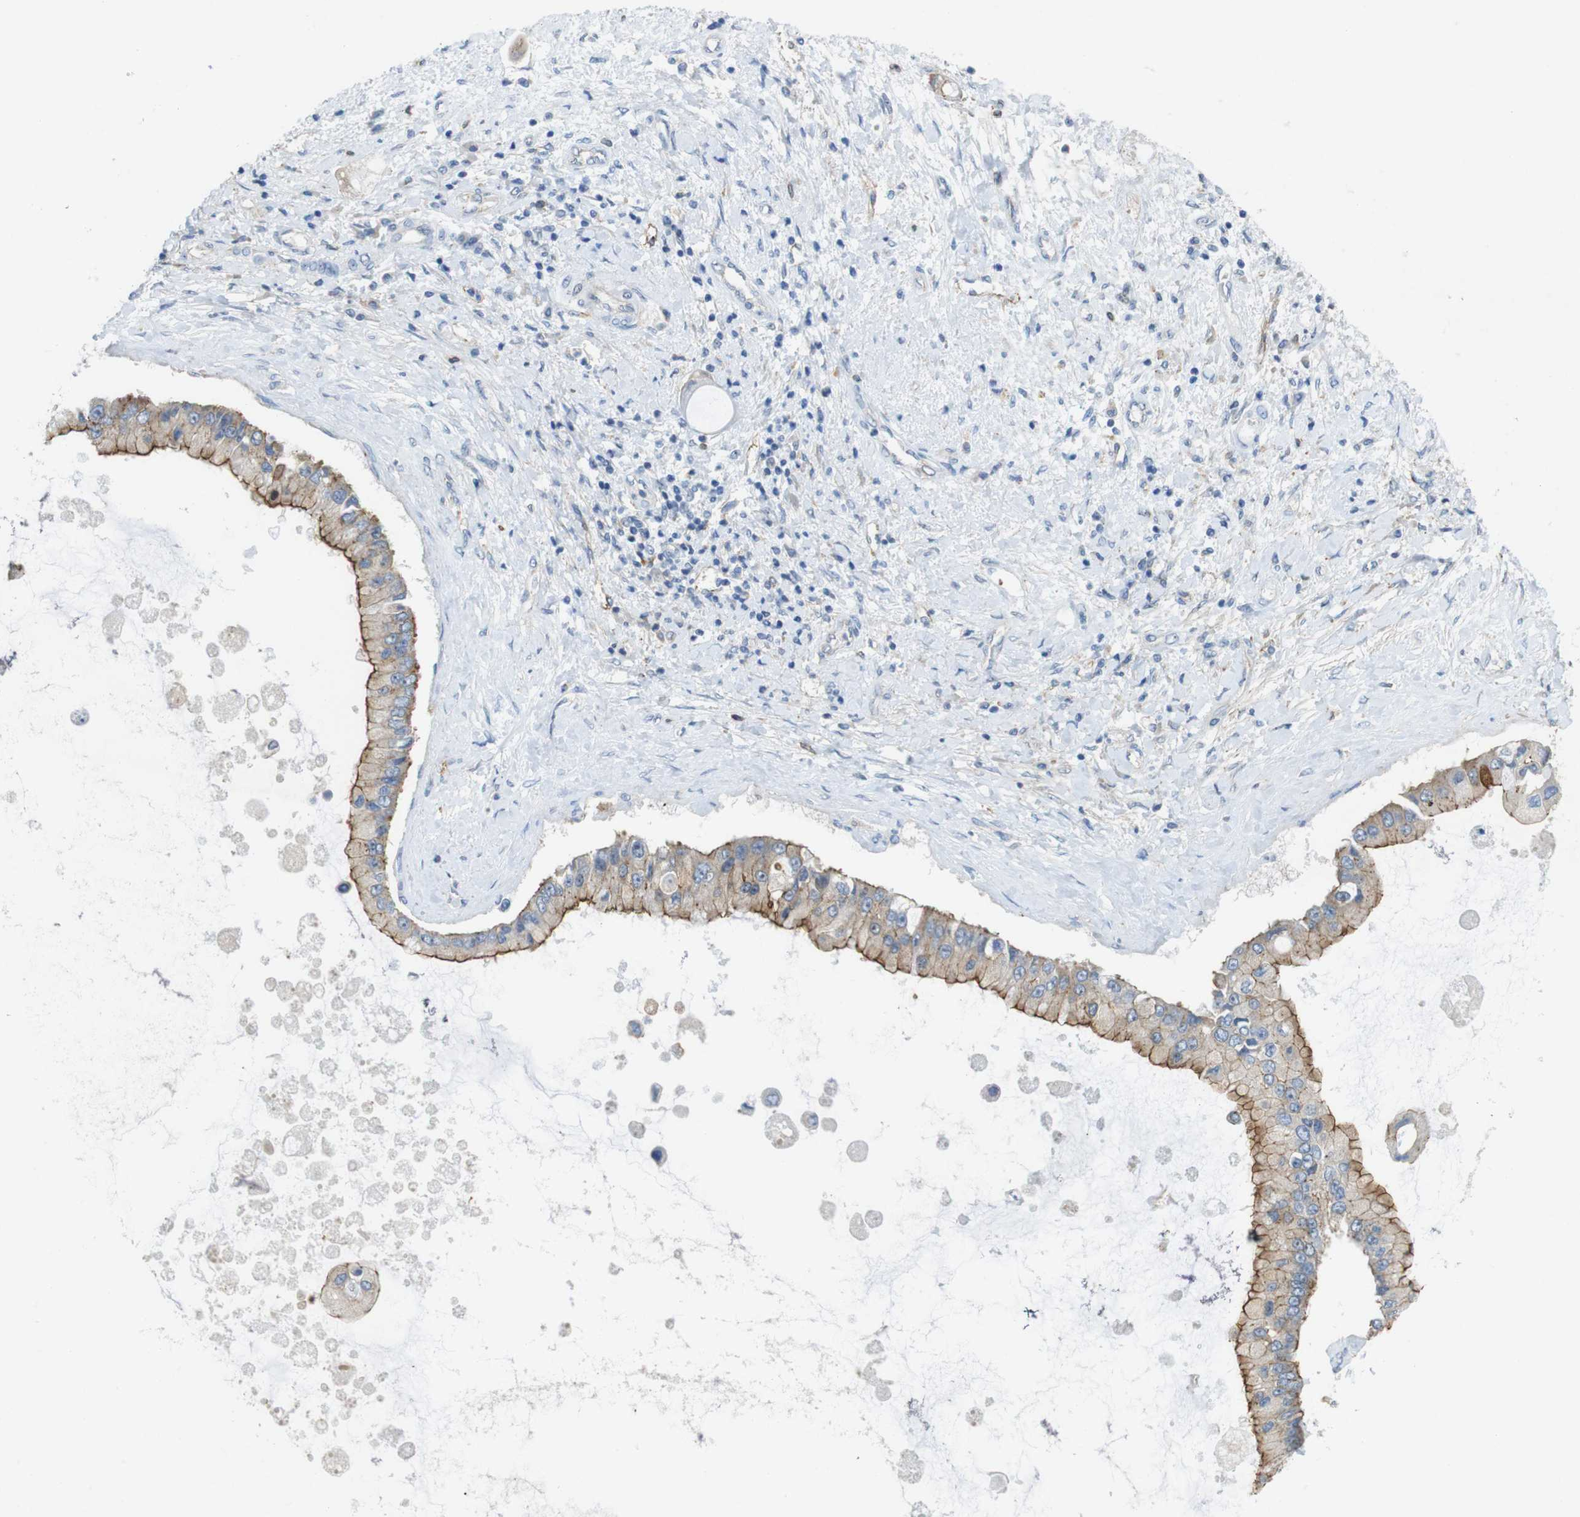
{"staining": {"intensity": "moderate", "quantity": "25%-75%", "location": "cytoplasmic/membranous"}, "tissue": "liver cancer", "cell_type": "Tumor cells", "image_type": "cancer", "snomed": [{"axis": "morphology", "description": "Cholangiocarcinoma"}, {"axis": "topography", "description": "Liver"}], "caption": "About 25%-75% of tumor cells in cholangiocarcinoma (liver) display moderate cytoplasmic/membranous protein expression as visualized by brown immunohistochemical staining.", "gene": "TJP3", "patient": {"sex": "male", "age": 50}}